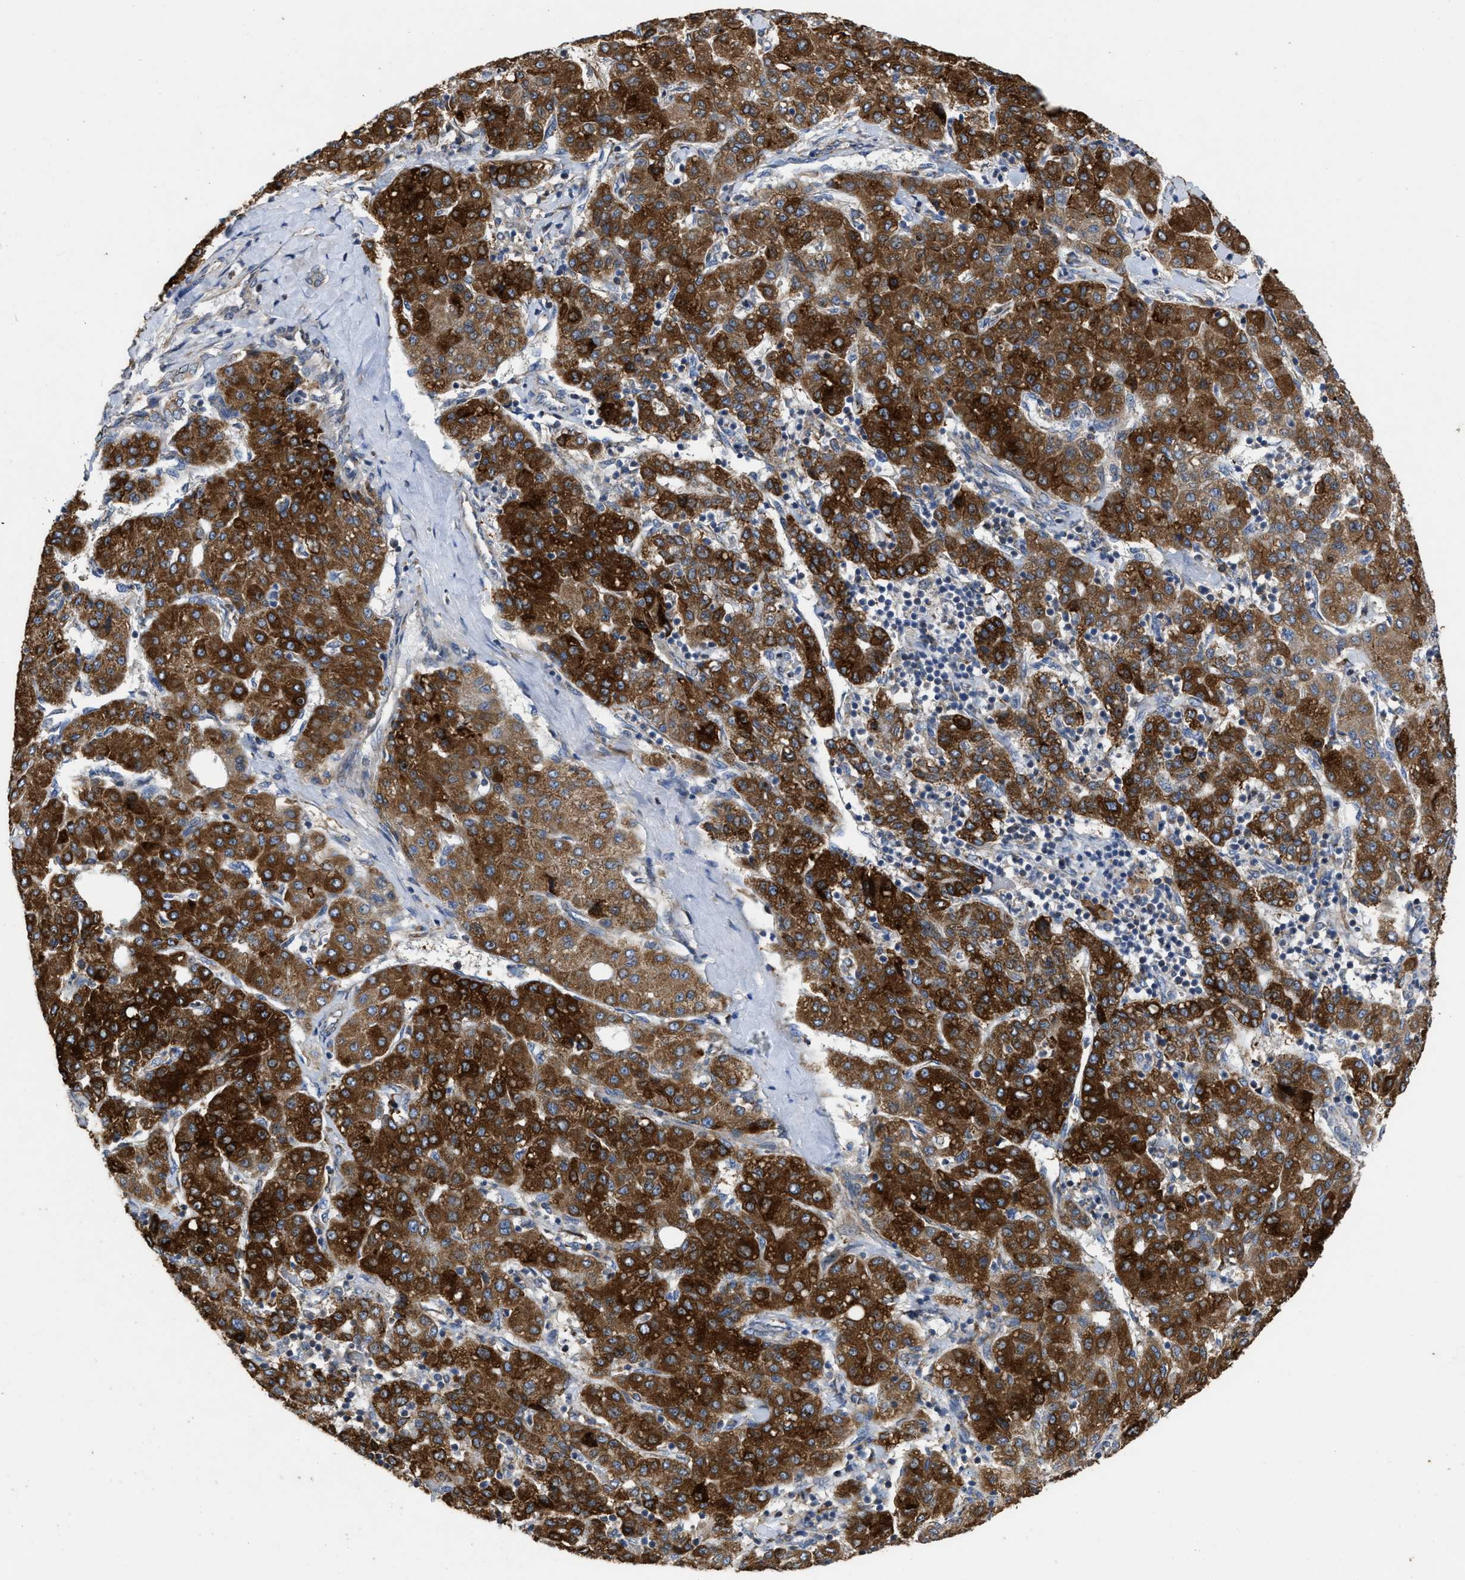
{"staining": {"intensity": "strong", "quantity": ">75%", "location": "cytoplasmic/membranous"}, "tissue": "liver cancer", "cell_type": "Tumor cells", "image_type": "cancer", "snomed": [{"axis": "morphology", "description": "Carcinoma, Hepatocellular, NOS"}, {"axis": "topography", "description": "Liver"}], "caption": "Approximately >75% of tumor cells in liver hepatocellular carcinoma demonstrate strong cytoplasmic/membranous protein staining as visualized by brown immunohistochemical staining.", "gene": "AK2", "patient": {"sex": "male", "age": 65}}